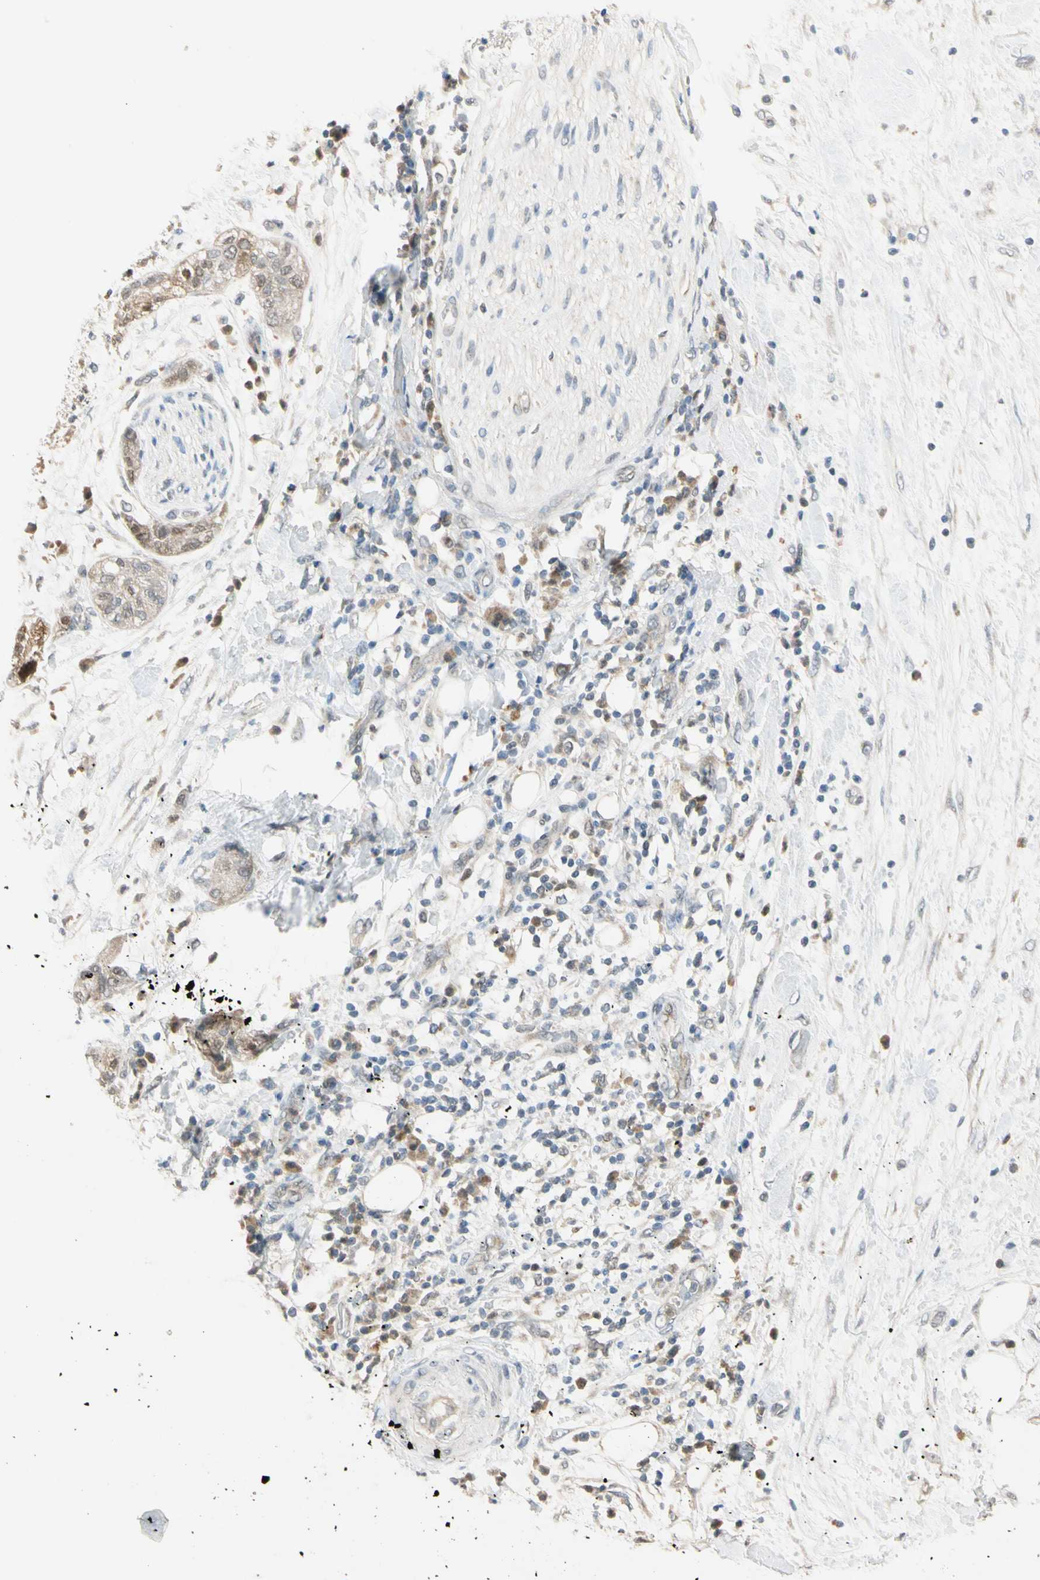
{"staining": {"intensity": "weak", "quantity": ">75%", "location": "cytoplasmic/membranous,nuclear"}, "tissue": "pancreatic cancer", "cell_type": "Tumor cells", "image_type": "cancer", "snomed": [{"axis": "morphology", "description": "Adenocarcinoma, NOS"}, {"axis": "topography", "description": "Pancreas"}], "caption": "A photomicrograph showing weak cytoplasmic/membranous and nuclear expression in approximately >75% of tumor cells in pancreatic cancer (adenocarcinoma), as visualized by brown immunohistochemical staining.", "gene": "RIOX2", "patient": {"sex": "female", "age": 78}}